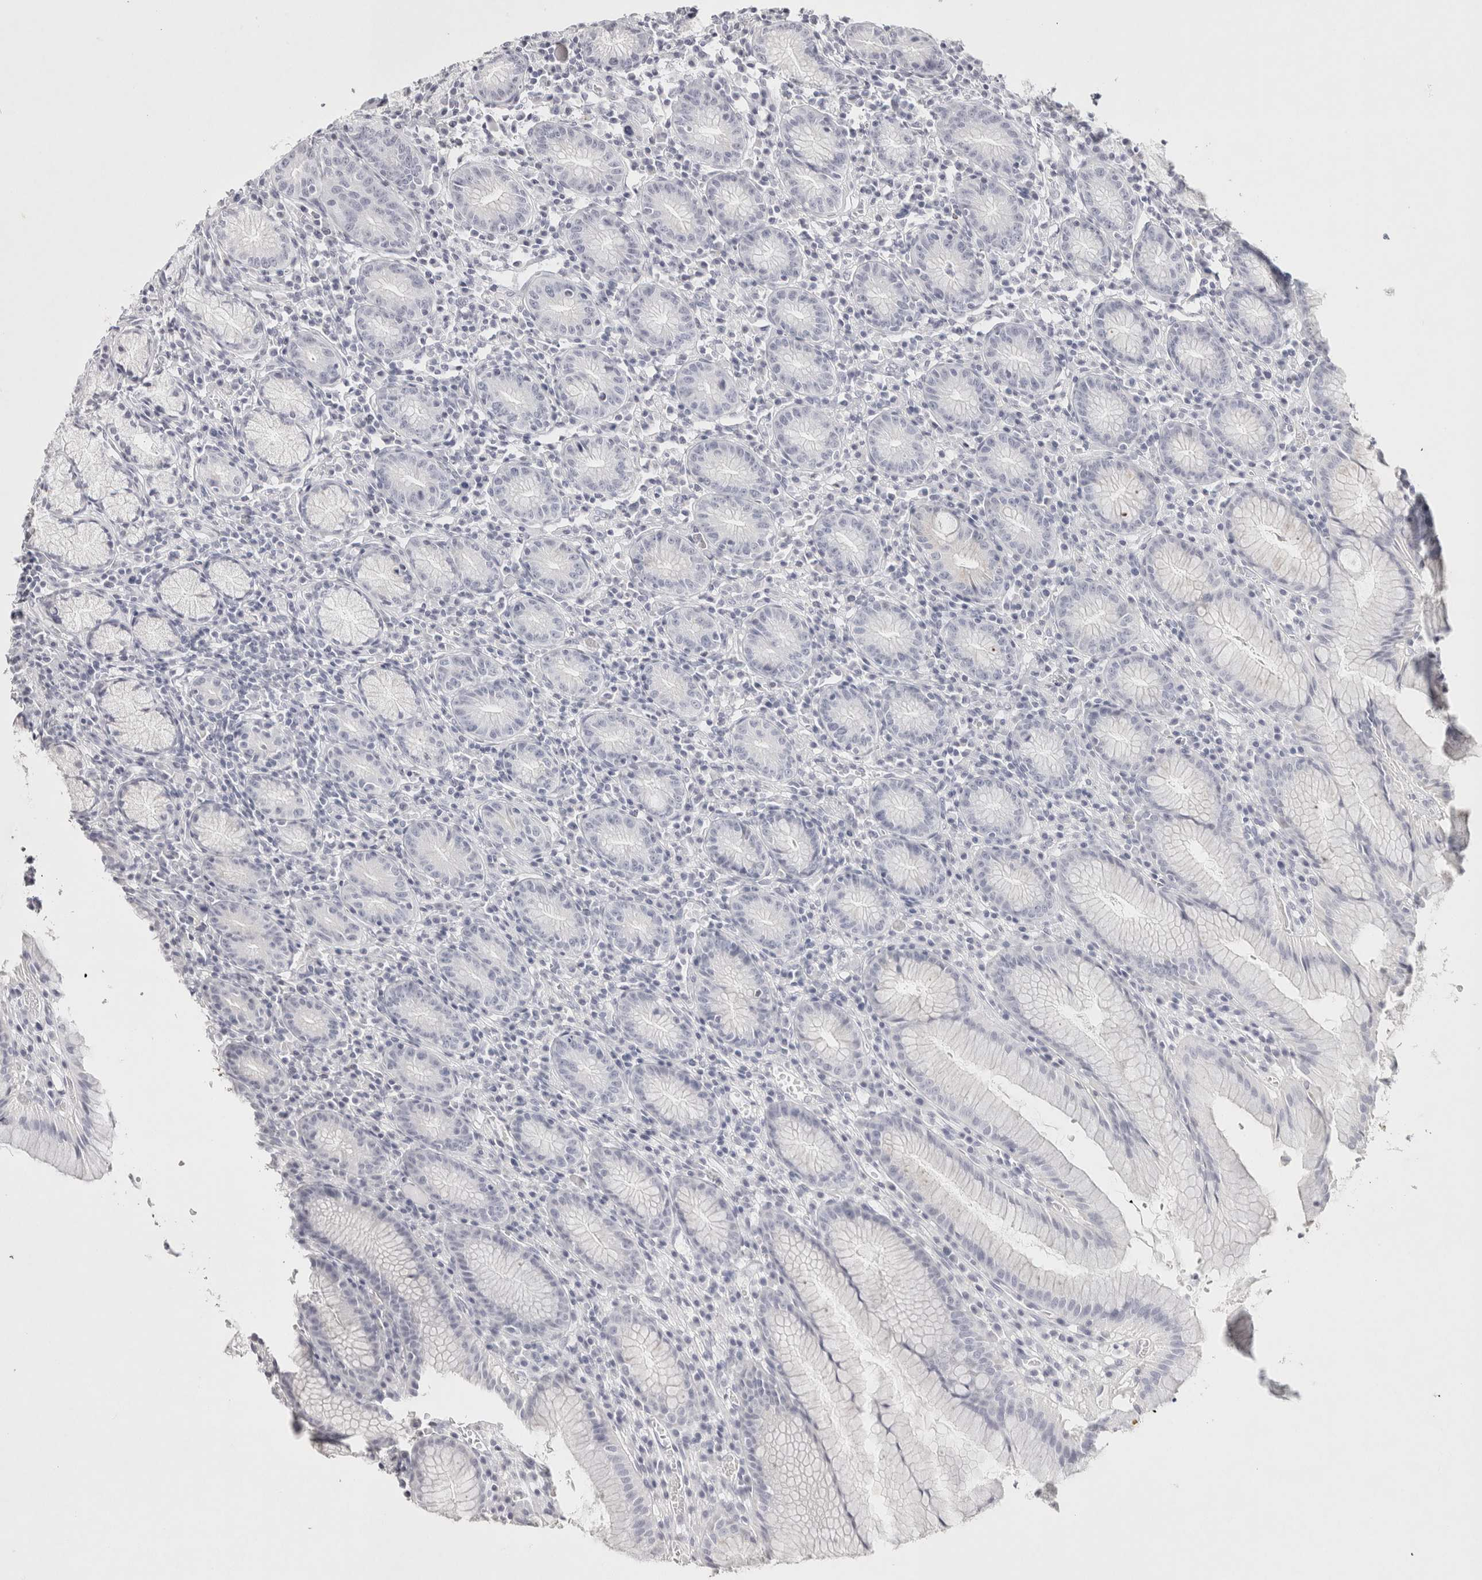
{"staining": {"intensity": "negative", "quantity": "none", "location": "none"}, "tissue": "stomach", "cell_type": "Glandular cells", "image_type": "normal", "snomed": [{"axis": "morphology", "description": "Normal tissue, NOS"}, {"axis": "topography", "description": "Stomach"}], "caption": "A high-resolution photomicrograph shows immunohistochemistry staining of benign stomach, which reveals no significant expression in glandular cells. (Stains: DAB (3,3'-diaminobenzidine) immunohistochemistry with hematoxylin counter stain, Microscopy: brightfield microscopy at high magnification).", "gene": "GARIN1A", "patient": {"sex": "male", "age": 55}}